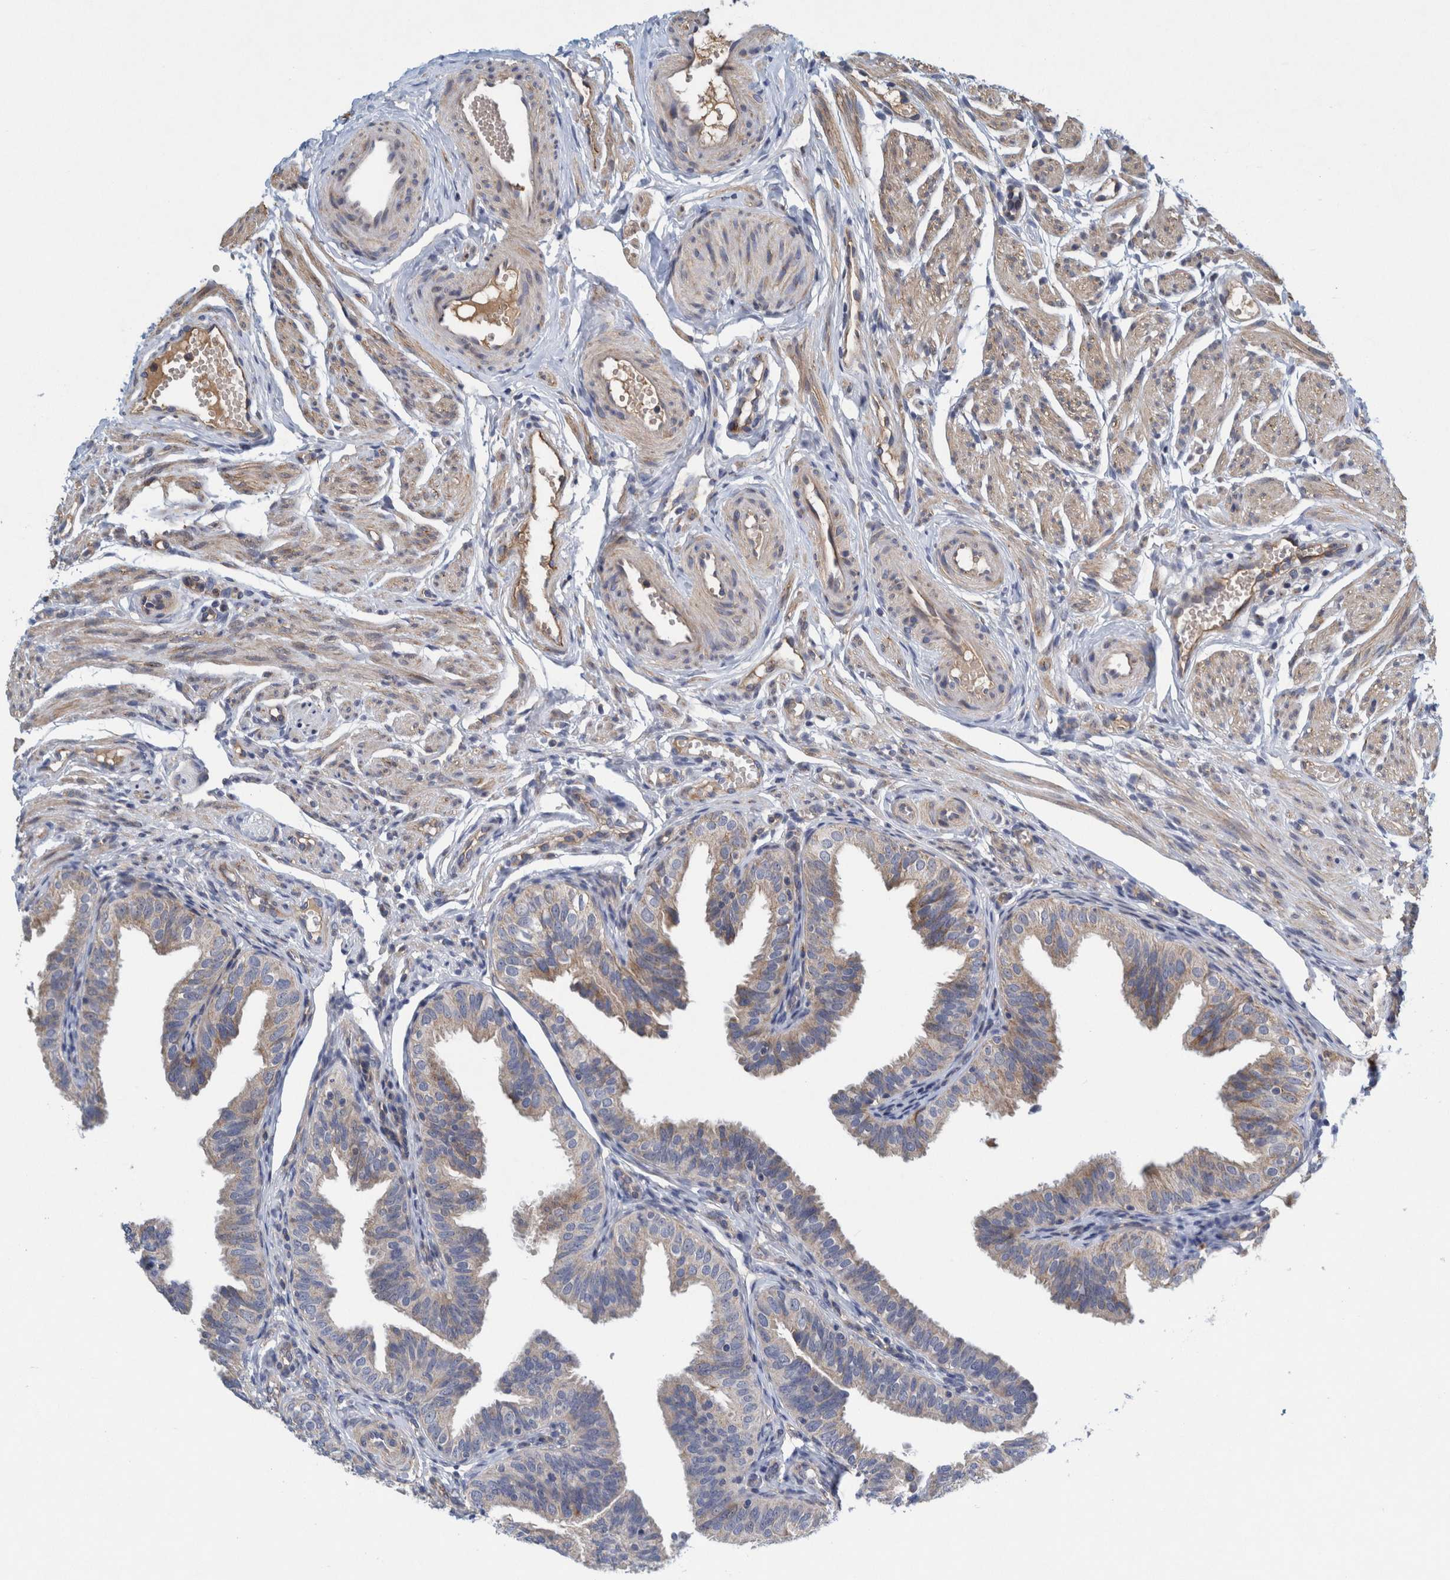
{"staining": {"intensity": "weak", "quantity": "<25%", "location": "cytoplasmic/membranous"}, "tissue": "fallopian tube", "cell_type": "Glandular cells", "image_type": "normal", "snomed": [{"axis": "morphology", "description": "Normal tissue, NOS"}, {"axis": "topography", "description": "Fallopian tube"}], "caption": "IHC photomicrograph of benign fallopian tube: human fallopian tube stained with DAB shows no significant protein expression in glandular cells.", "gene": "ZNF324B", "patient": {"sex": "female", "age": 35}}